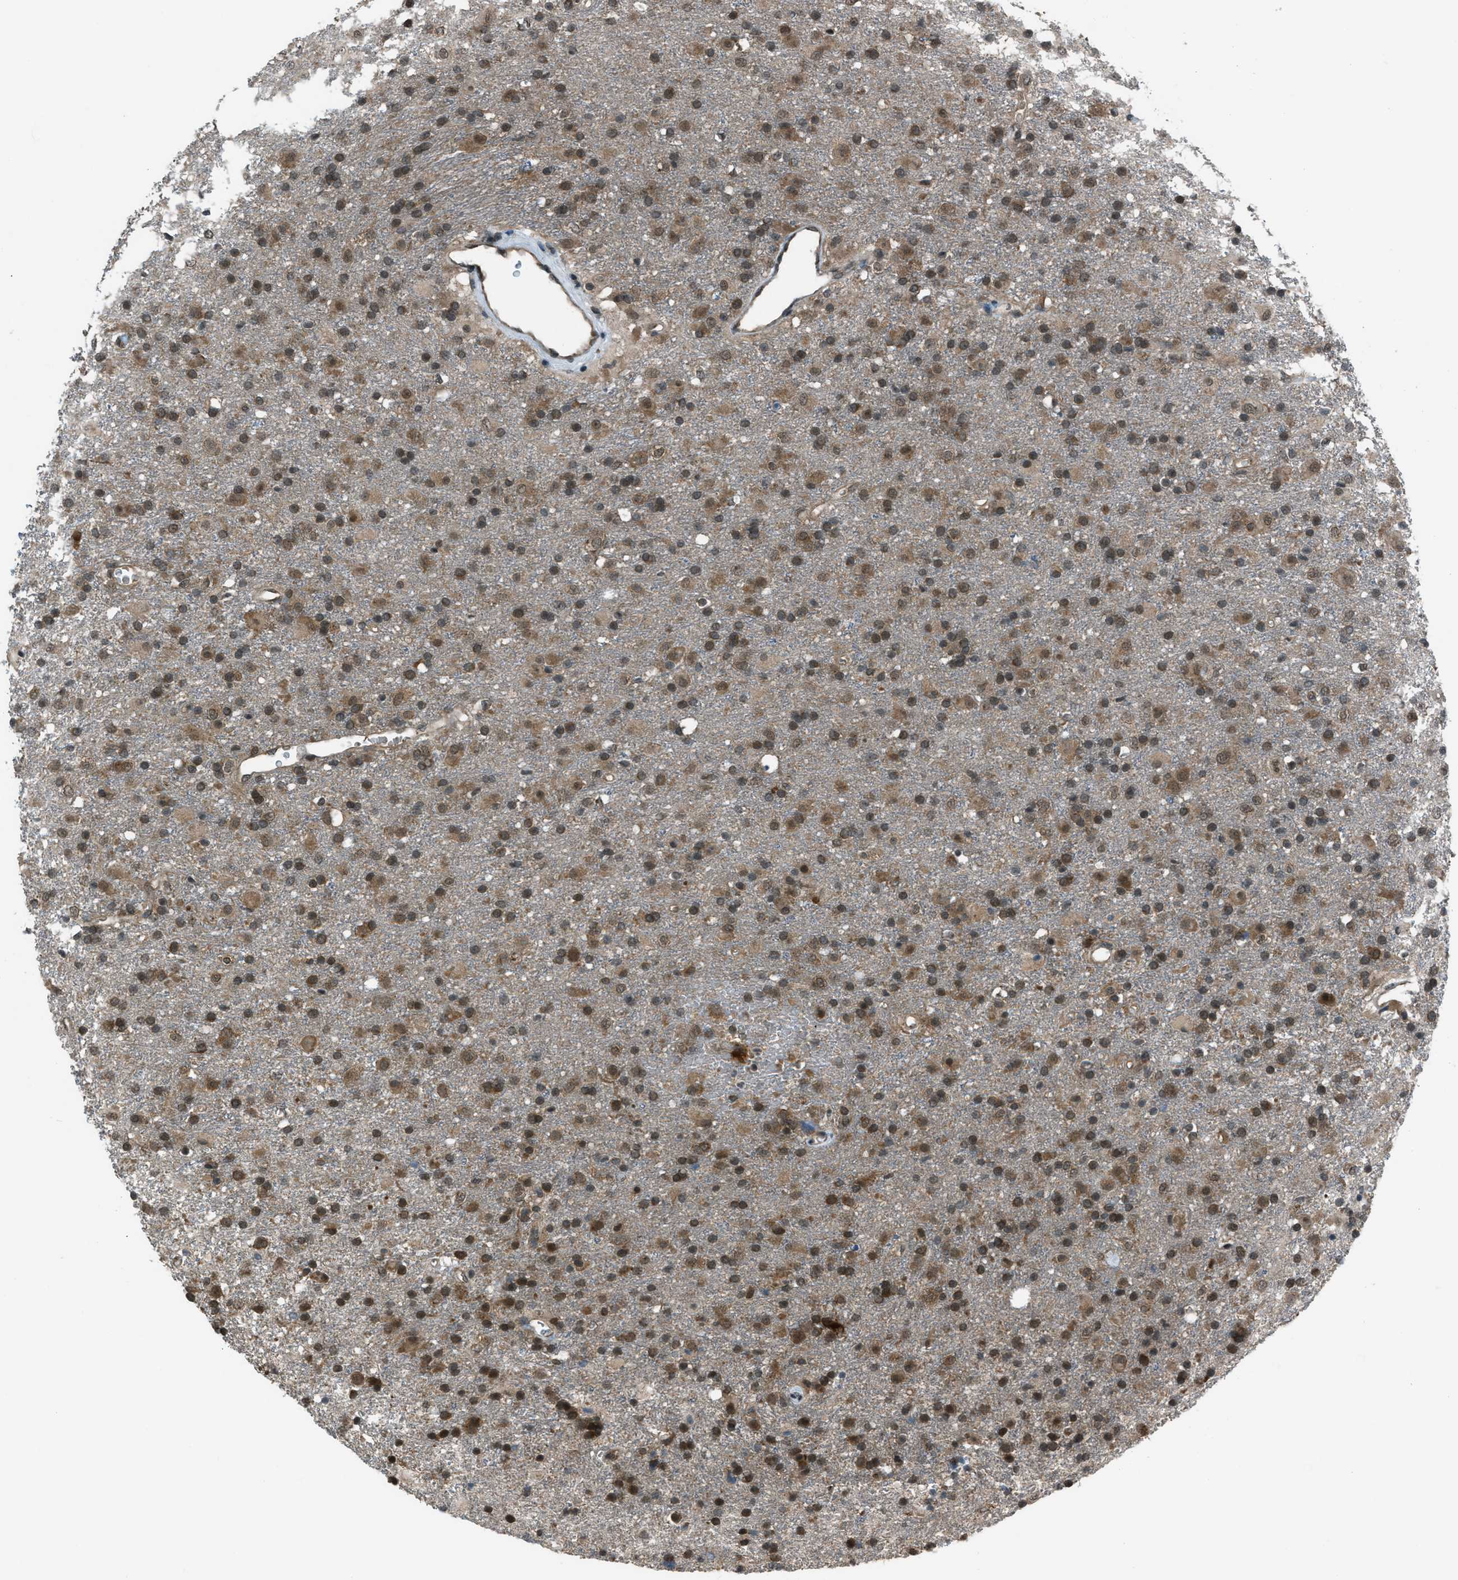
{"staining": {"intensity": "strong", "quantity": "25%-75%", "location": "cytoplasmic/membranous,nuclear"}, "tissue": "glioma", "cell_type": "Tumor cells", "image_type": "cancer", "snomed": [{"axis": "morphology", "description": "Glioma, malignant, Low grade"}, {"axis": "topography", "description": "Brain"}], "caption": "This is a micrograph of IHC staining of malignant glioma (low-grade), which shows strong expression in the cytoplasmic/membranous and nuclear of tumor cells.", "gene": "ASAP2", "patient": {"sex": "male", "age": 65}}